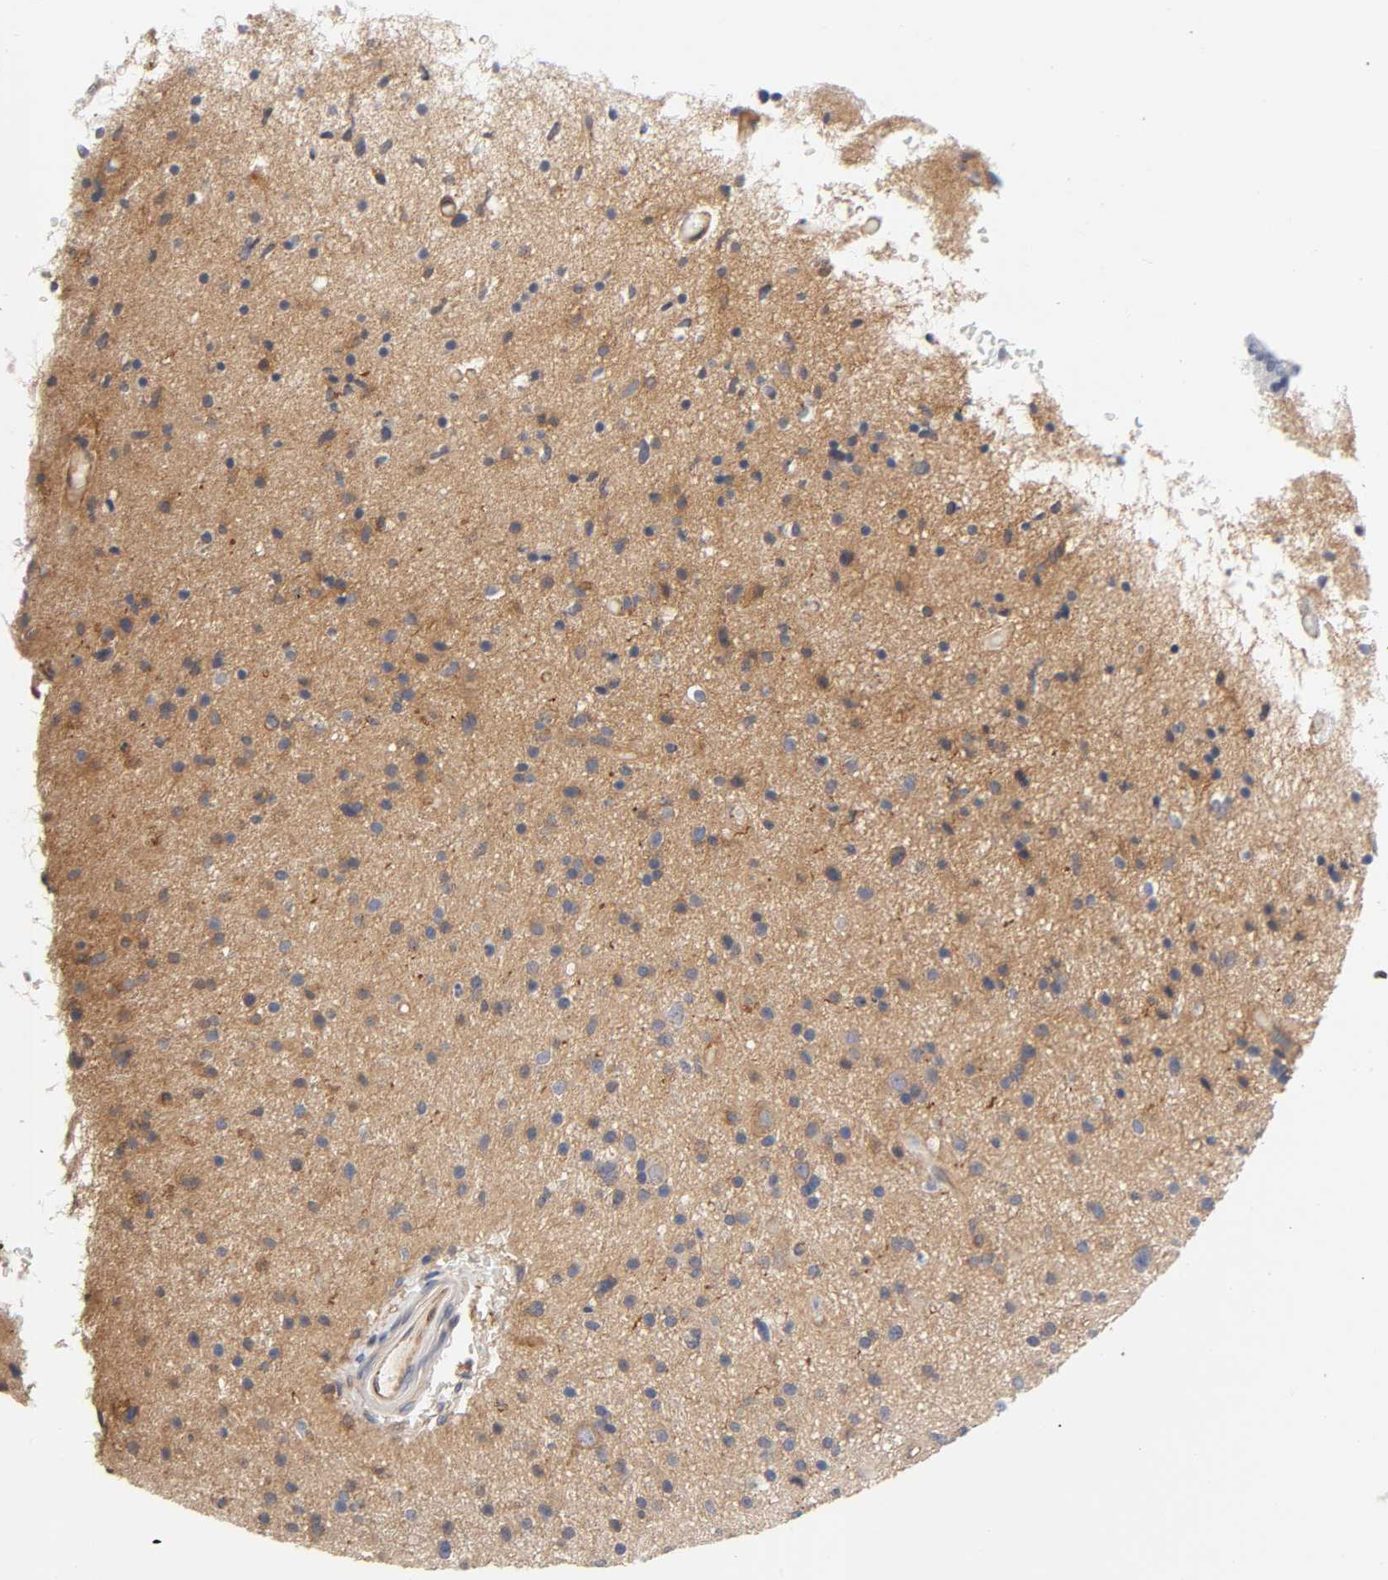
{"staining": {"intensity": "negative", "quantity": "none", "location": "none"}, "tissue": "glioma", "cell_type": "Tumor cells", "image_type": "cancer", "snomed": [{"axis": "morphology", "description": "Glioma, malignant, High grade"}, {"axis": "topography", "description": "Brain"}], "caption": "This is a photomicrograph of immunohistochemistry staining of glioma, which shows no expression in tumor cells.", "gene": "RAB13", "patient": {"sex": "male", "age": 33}}